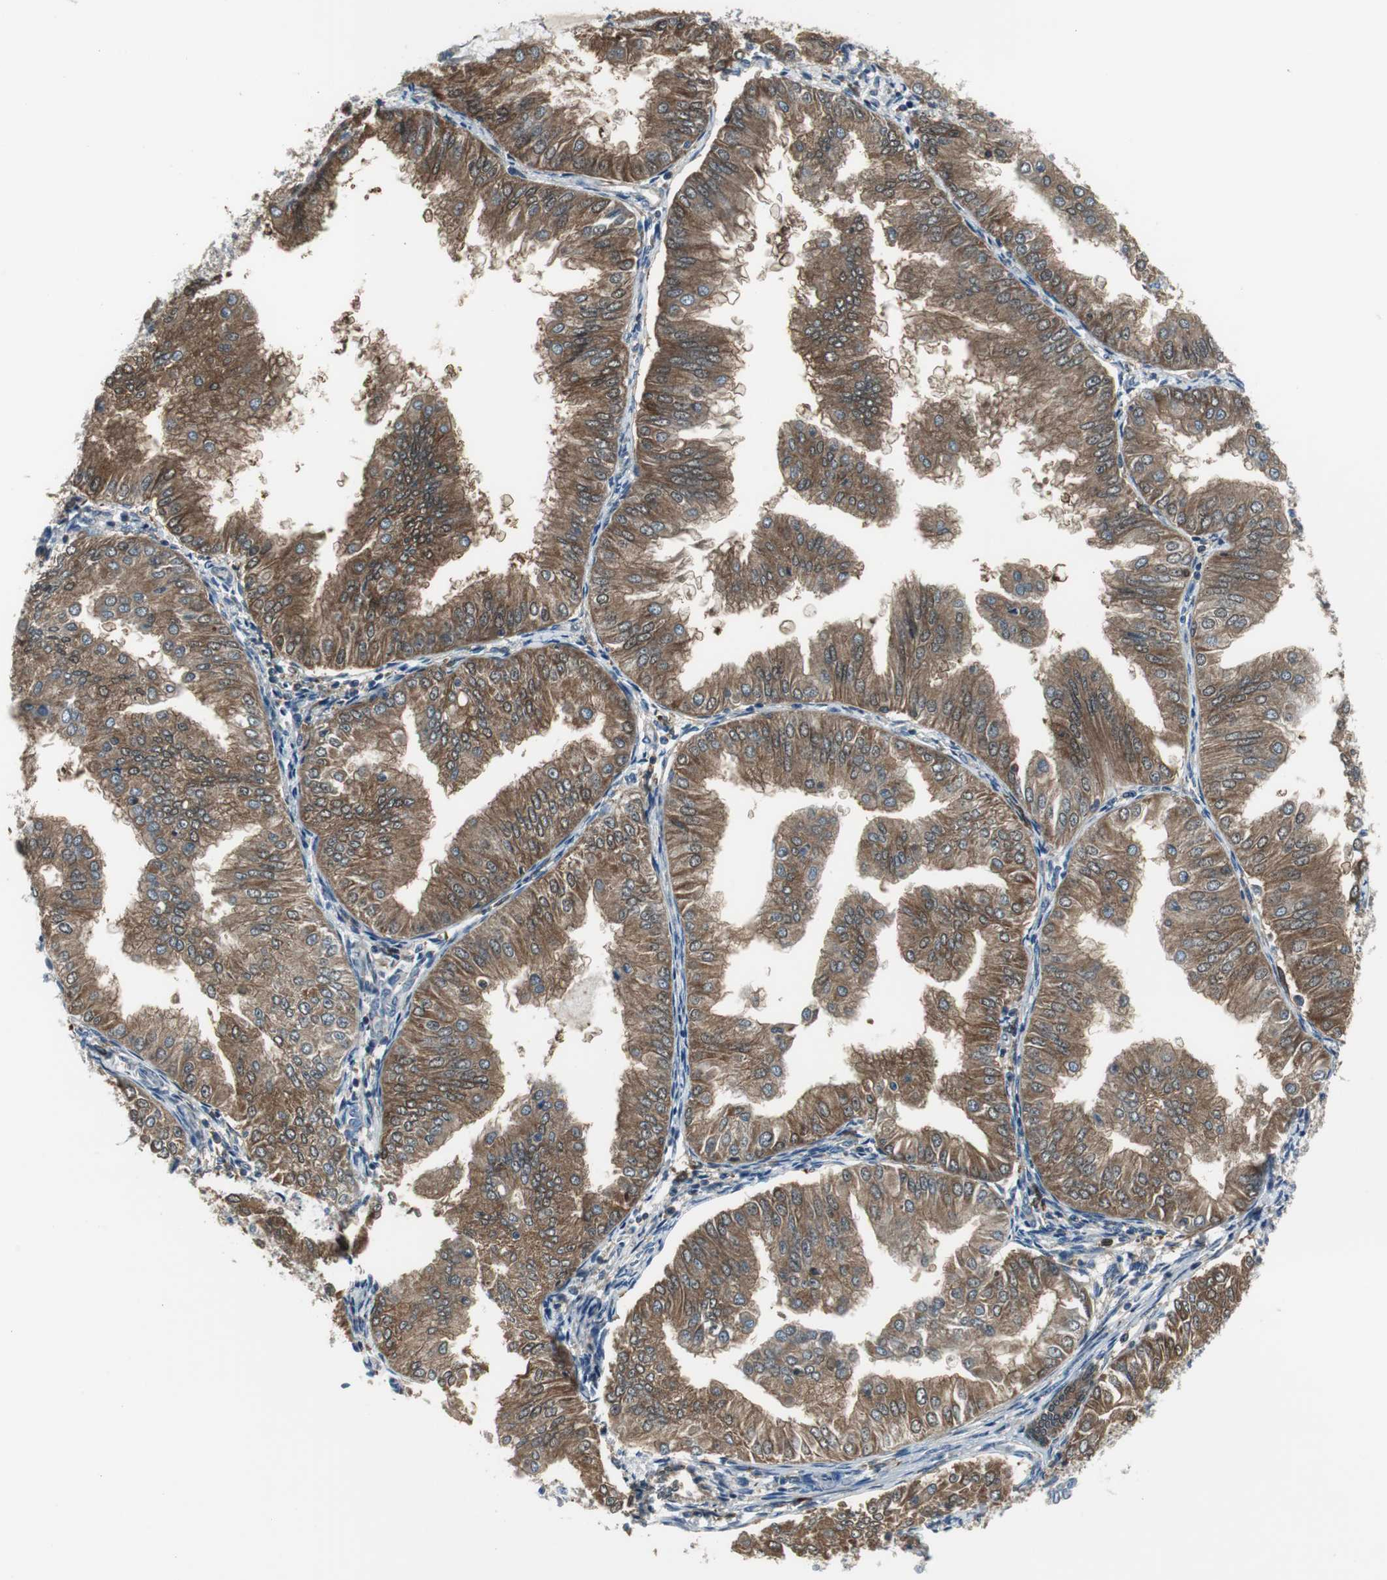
{"staining": {"intensity": "strong", "quantity": ">75%", "location": "cytoplasmic/membranous"}, "tissue": "endometrial cancer", "cell_type": "Tumor cells", "image_type": "cancer", "snomed": [{"axis": "morphology", "description": "Adenocarcinoma, NOS"}, {"axis": "topography", "description": "Endometrium"}], "caption": "Protein analysis of adenocarcinoma (endometrial) tissue displays strong cytoplasmic/membranous staining in approximately >75% of tumor cells.", "gene": "MSTO1", "patient": {"sex": "female", "age": 53}}